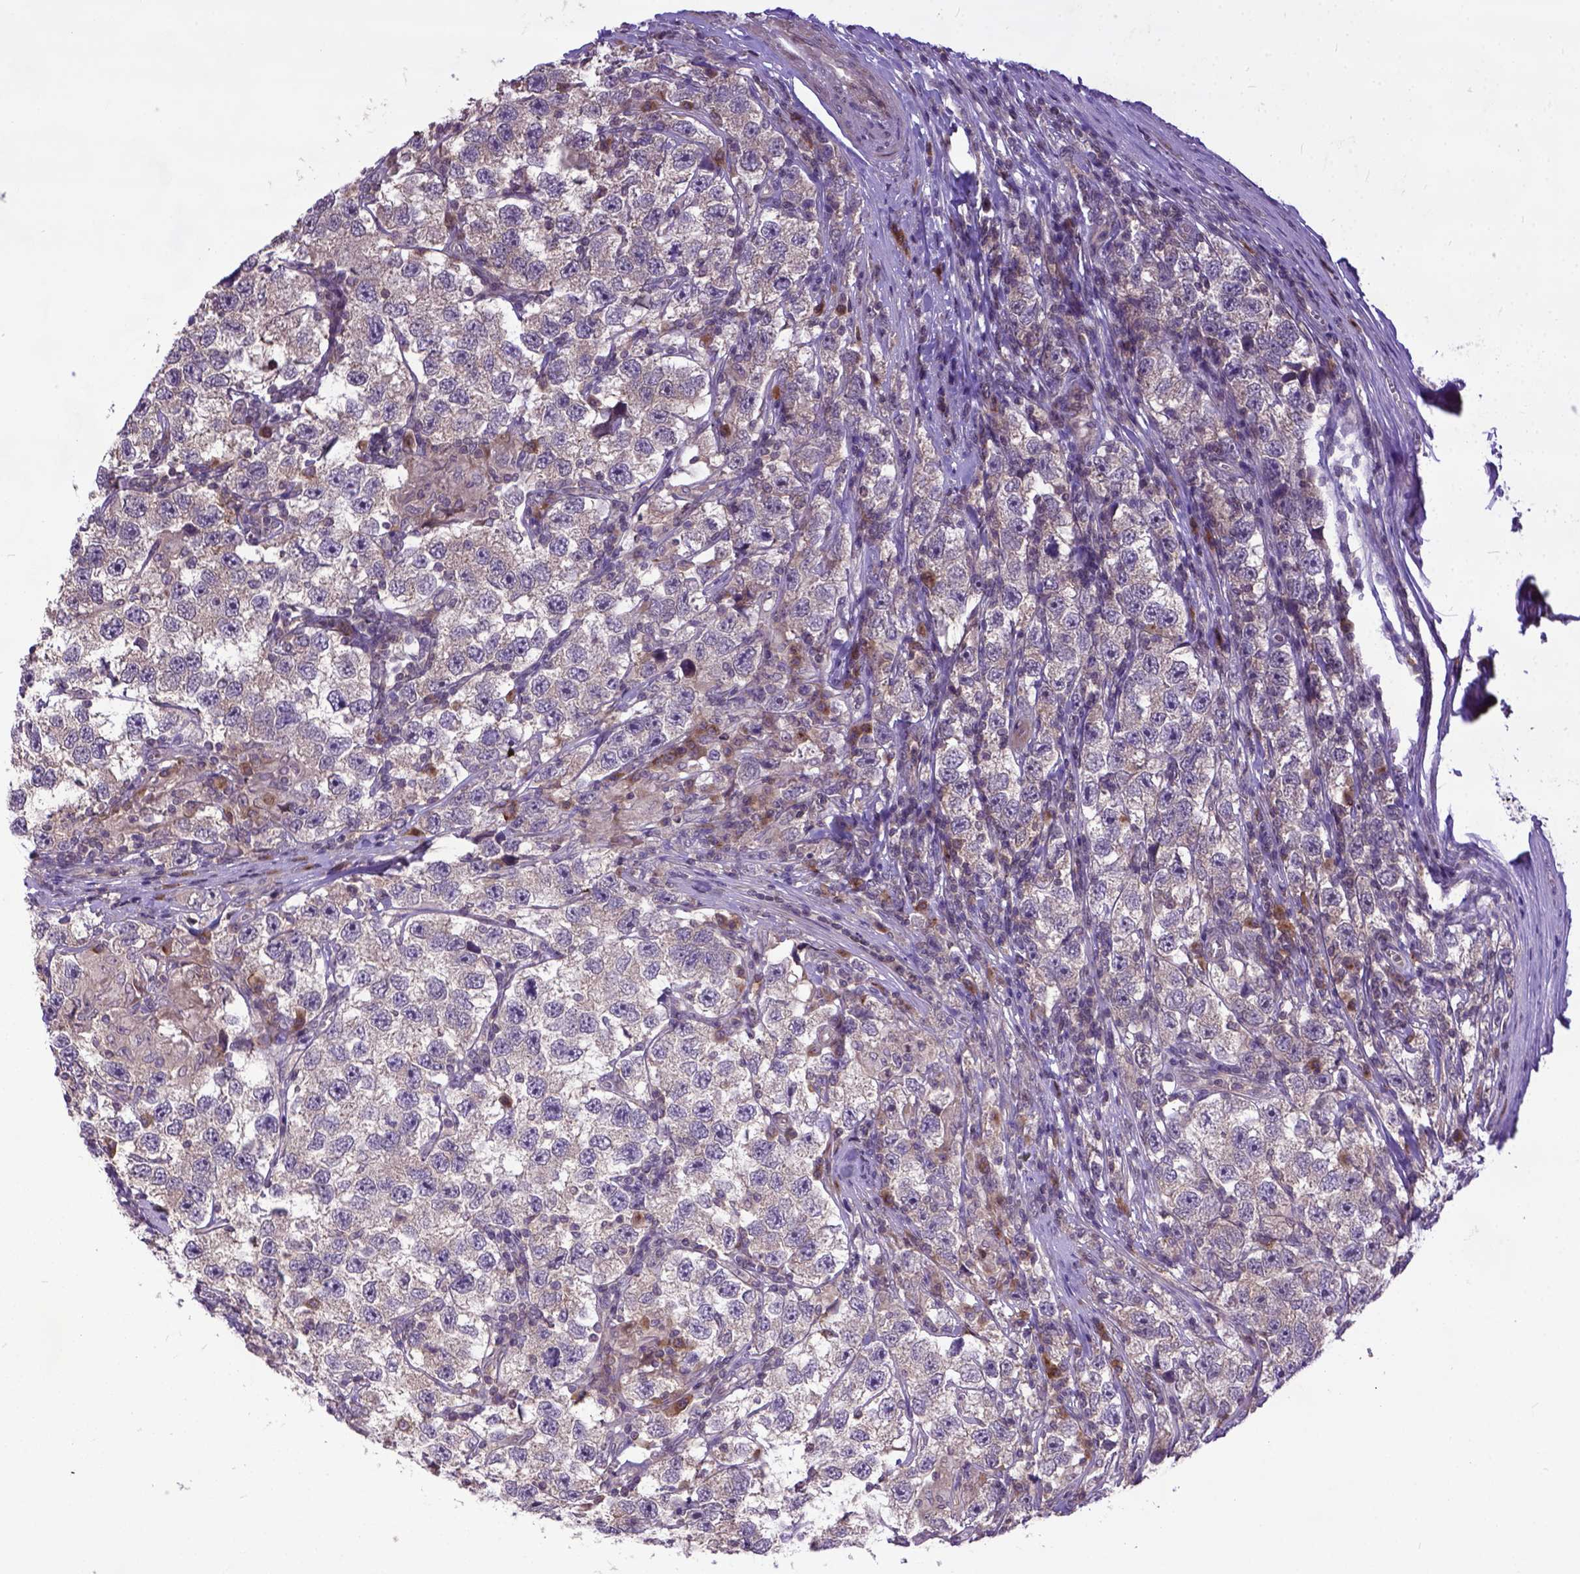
{"staining": {"intensity": "negative", "quantity": "none", "location": "none"}, "tissue": "testis cancer", "cell_type": "Tumor cells", "image_type": "cancer", "snomed": [{"axis": "morphology", "description": "Seminoma, NOS"}, {"axis": "topography", "description": "Testis"}], "caption": "This micrograph is of testis seminoma stained with immunohistochemistry (IHC) to label a protein in brown with the nuclei are counter-stained blue. There is no positivity in tumor cells.", "gene": "CPNE1", "patient": {"sex": "male", "age": 26}}